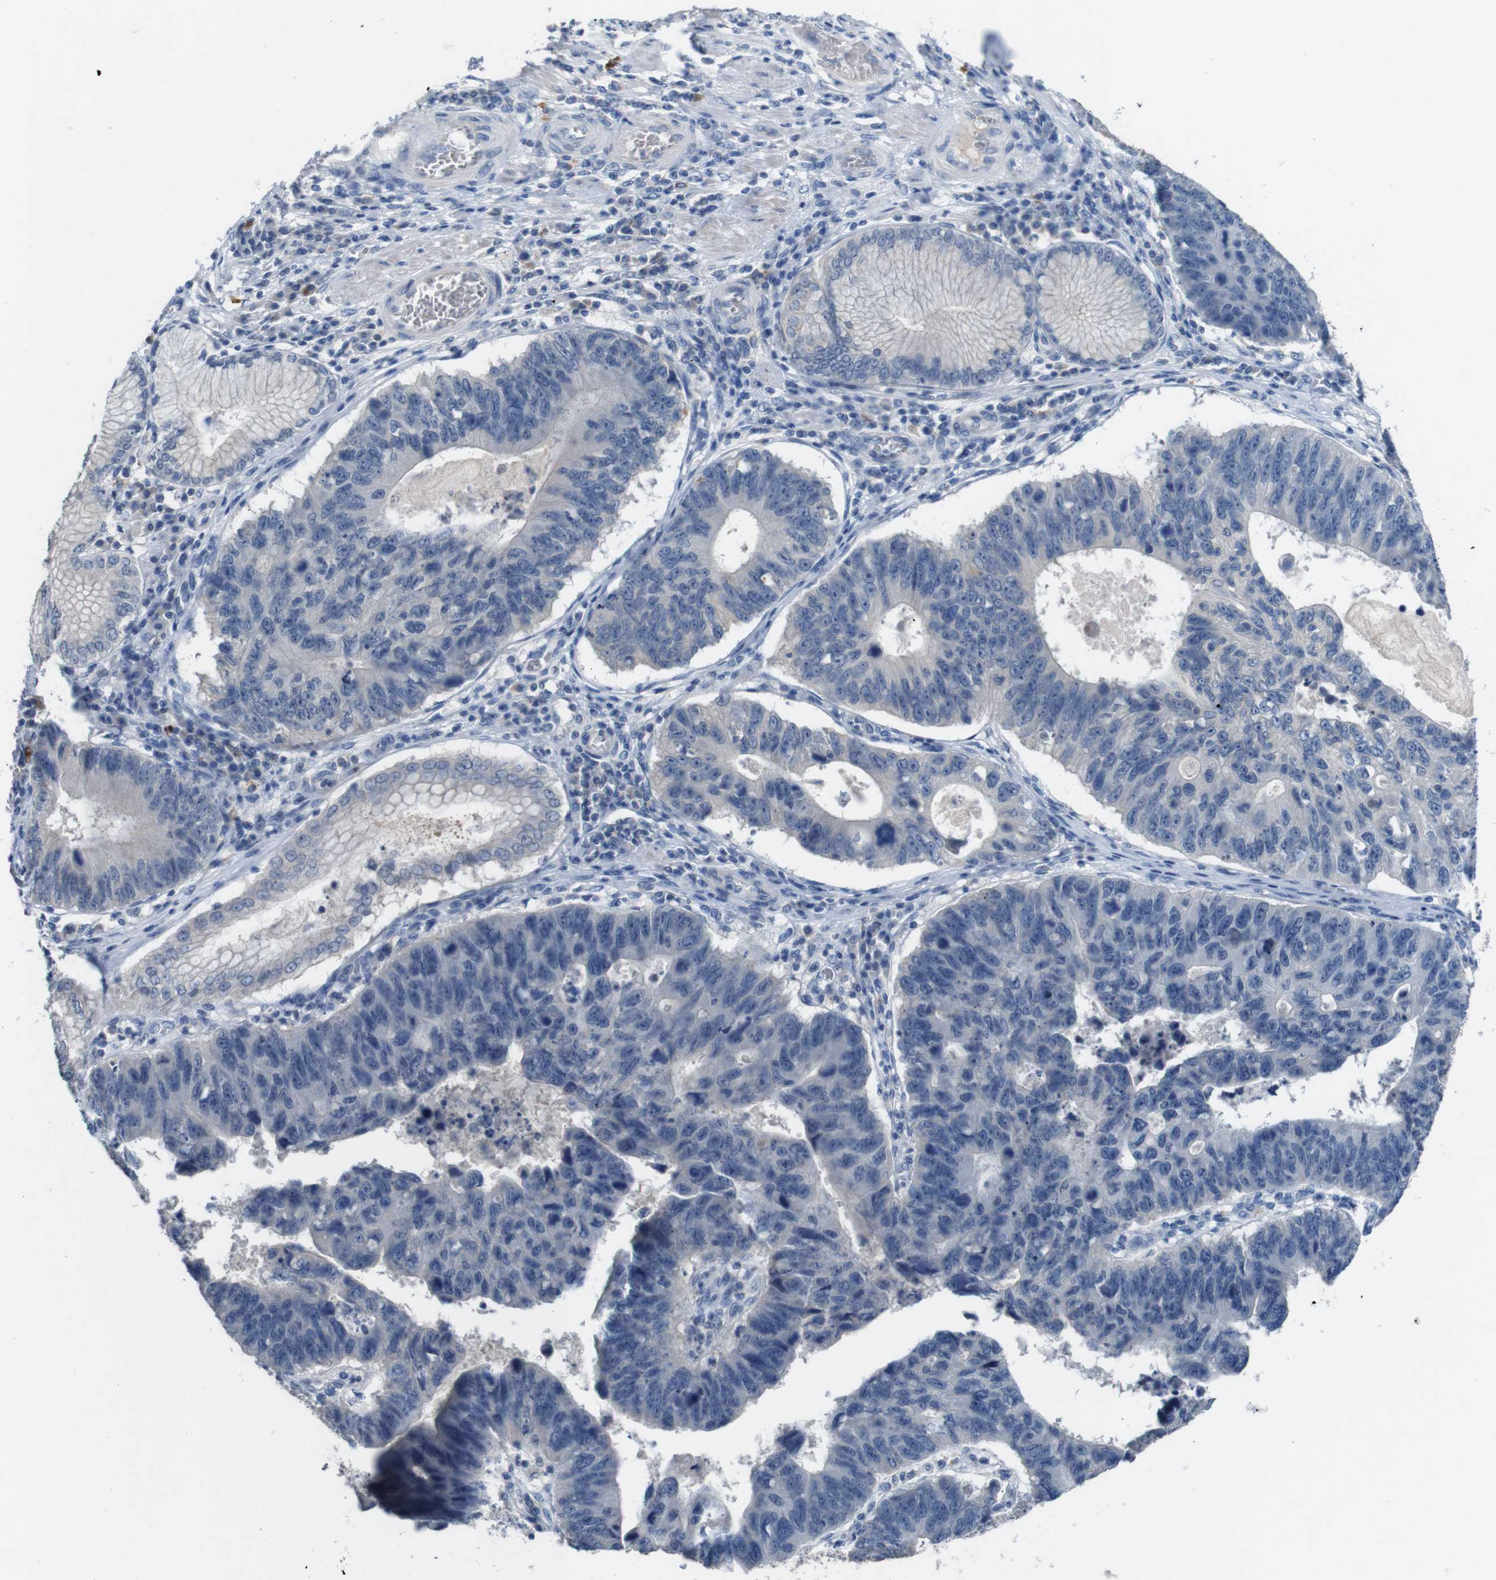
{"staining": {"intensity": "negative", "quantity": "none", "location": "none"}, "tissue": "stomach cancer", "cell_type": "Tumor cells", "image_type": "cancer", "snomed": [{"axis": "morphology", "description": "Adenocarcinoma, NOS"}, {"axis": "topography", "description": "Stomach"}], "caption": "Immunohistochemical staining of human adenocarcinoma (stomach) exhibits no significant expression in tumor cells.", "gene": "SLC2A8", "patient": {"sex": "male", "age": 59}}